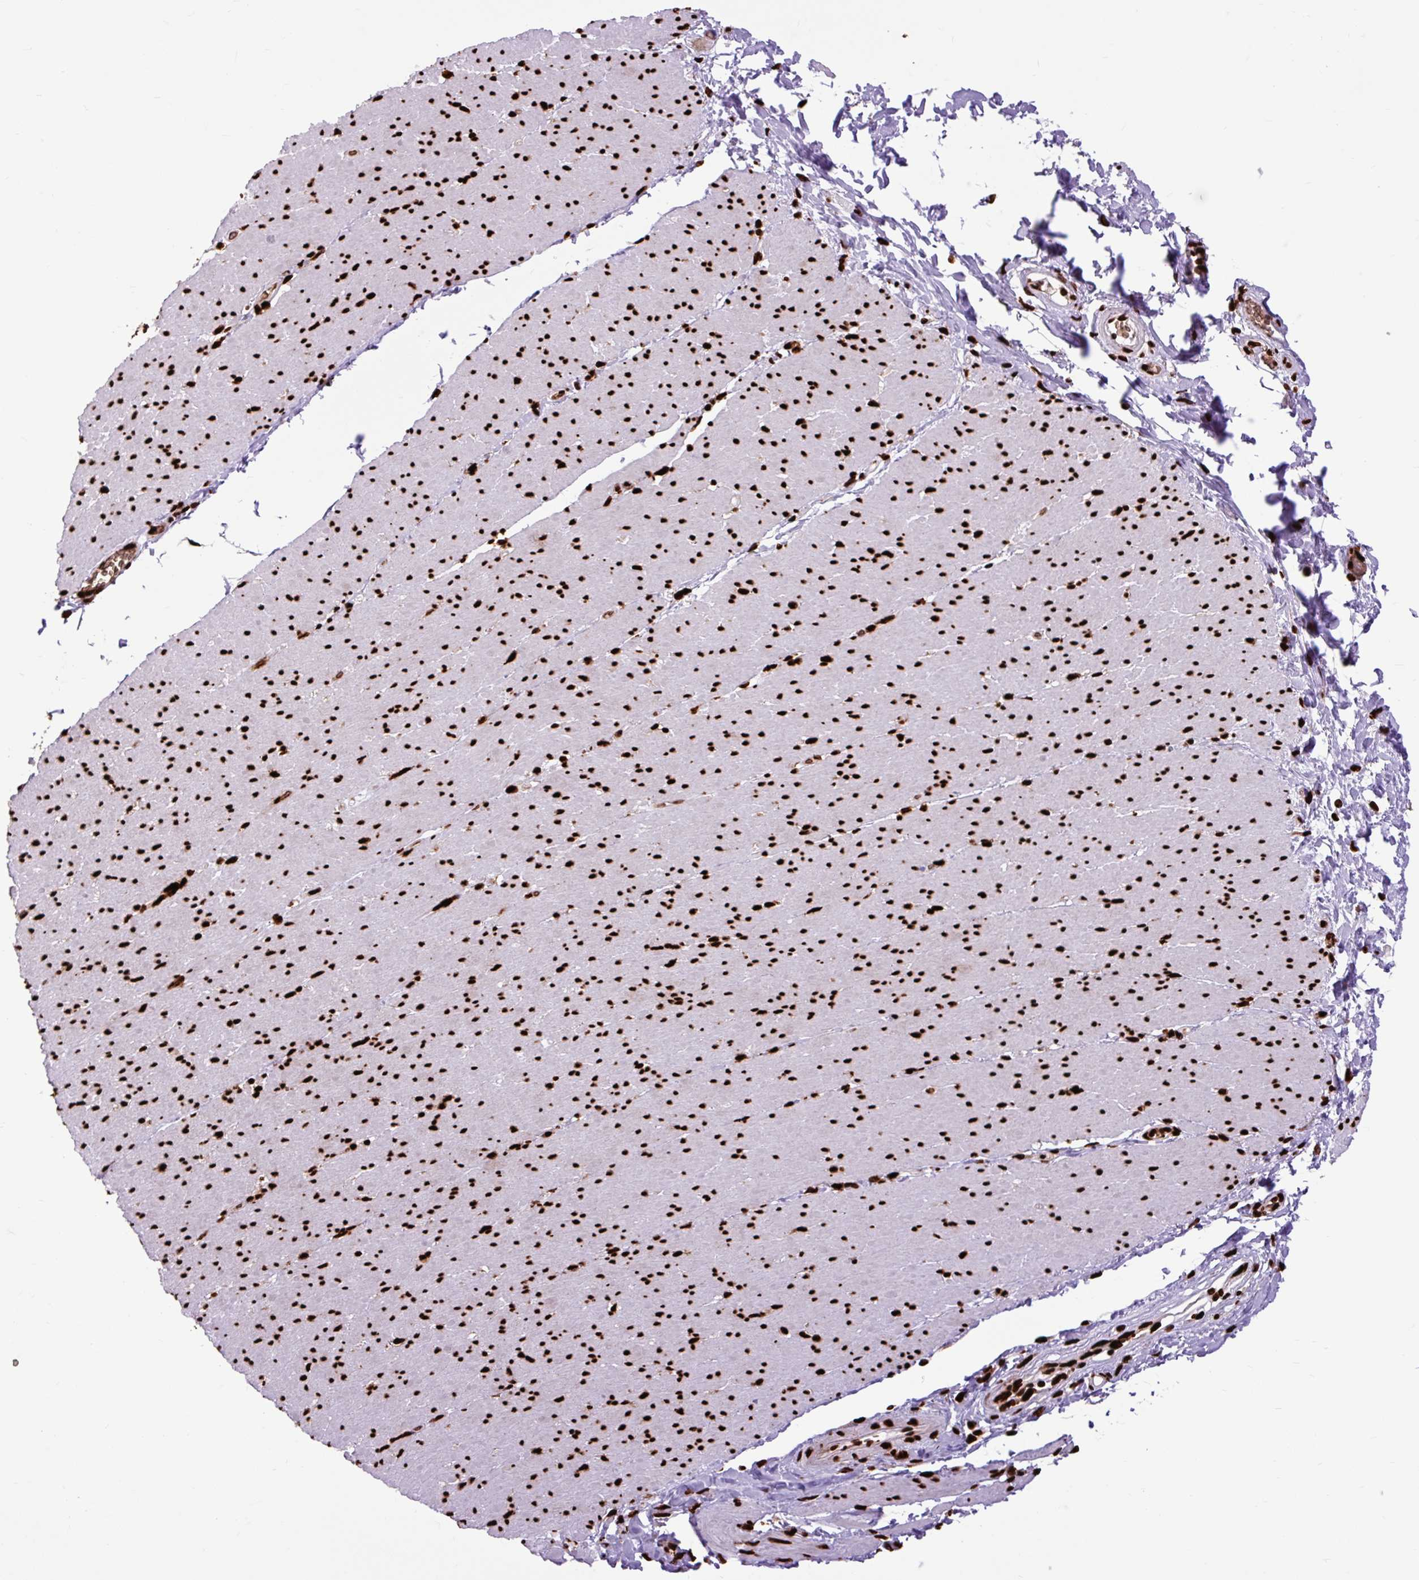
{"staining": {"intensity": "strong", "quantity": ">75%", "location": "nuclear"}, "tissue": "smooth muscle", "cell_type": "Smooth muscle cells", "image_type": "normal", "snomed": [{"axis": "morphology", "description": "Normal tissue, NOS"}, {"axis": "topography", "description": "Smooth muscle"}, {"axis": "topography", "description": "Rectum"}], "caption": "This histopathology image shows benign smooth muscle stained with immunohistochemistry (IHC) to label a protein in brown. The nuclear of smooth muscle cells show strong positivity for the protein. Nuclei are counter-stained blue.", "gene": "FUS", "patient": {"sex": "male", "age": 53}}